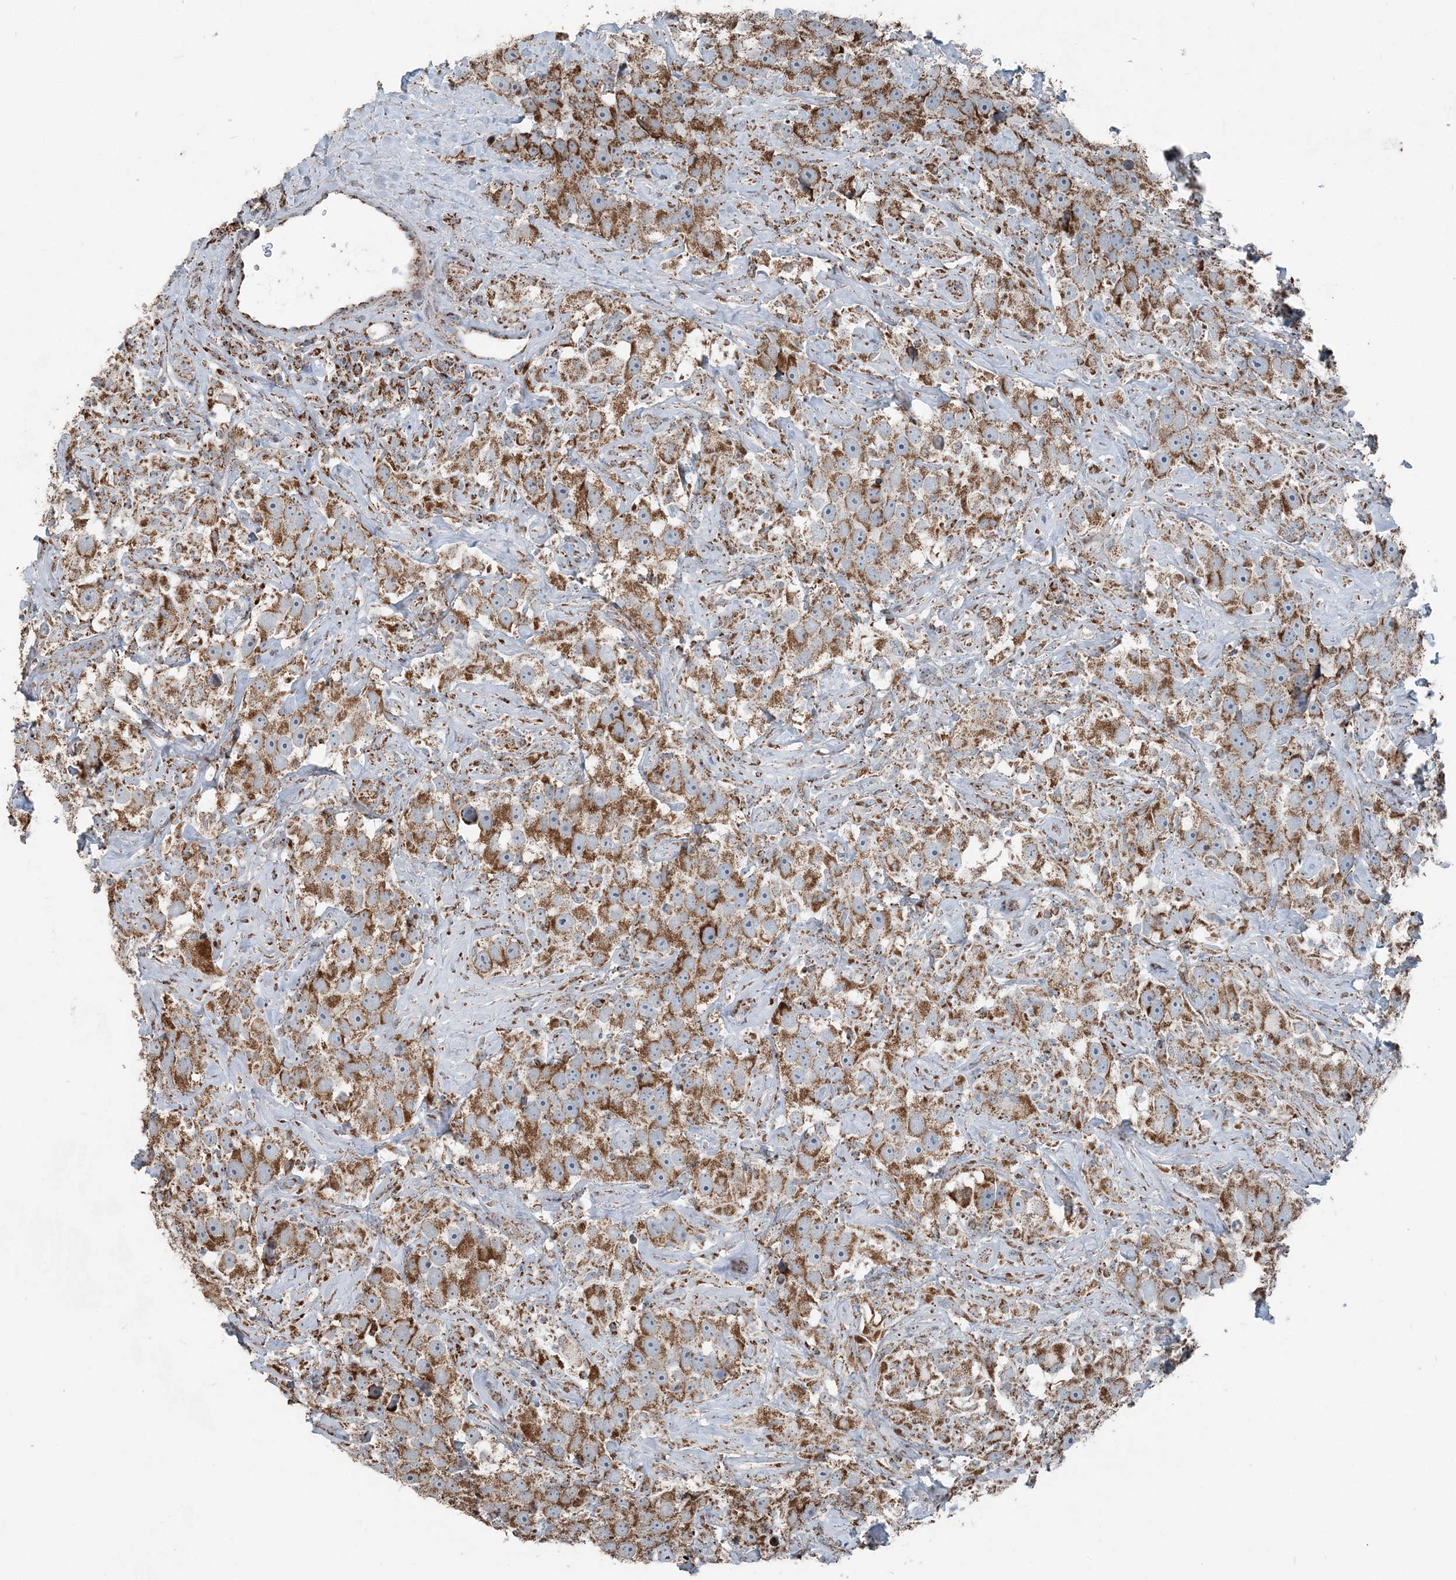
{"staining": {"intensity": "moderate", "quantity": ">75%", "location": "cytoplasmic/membranous"}, "tissue": "testis cancer", "cell_type": "Tumor cells", "image_type": "cancer", "snomed": [{"axis": "morphology", "description": "Seminoma, NOS"}, {"axis": "topography", "description": "Testis"}], "caption": "This is an image of immunohistochemistry (IHC) staining of testis seminoma, which shows moderate expression in the cytoplasmic/membranous of tumor cells.", "gene": "SUCLG1", "patient": {"sex": "male", "age": 49}}